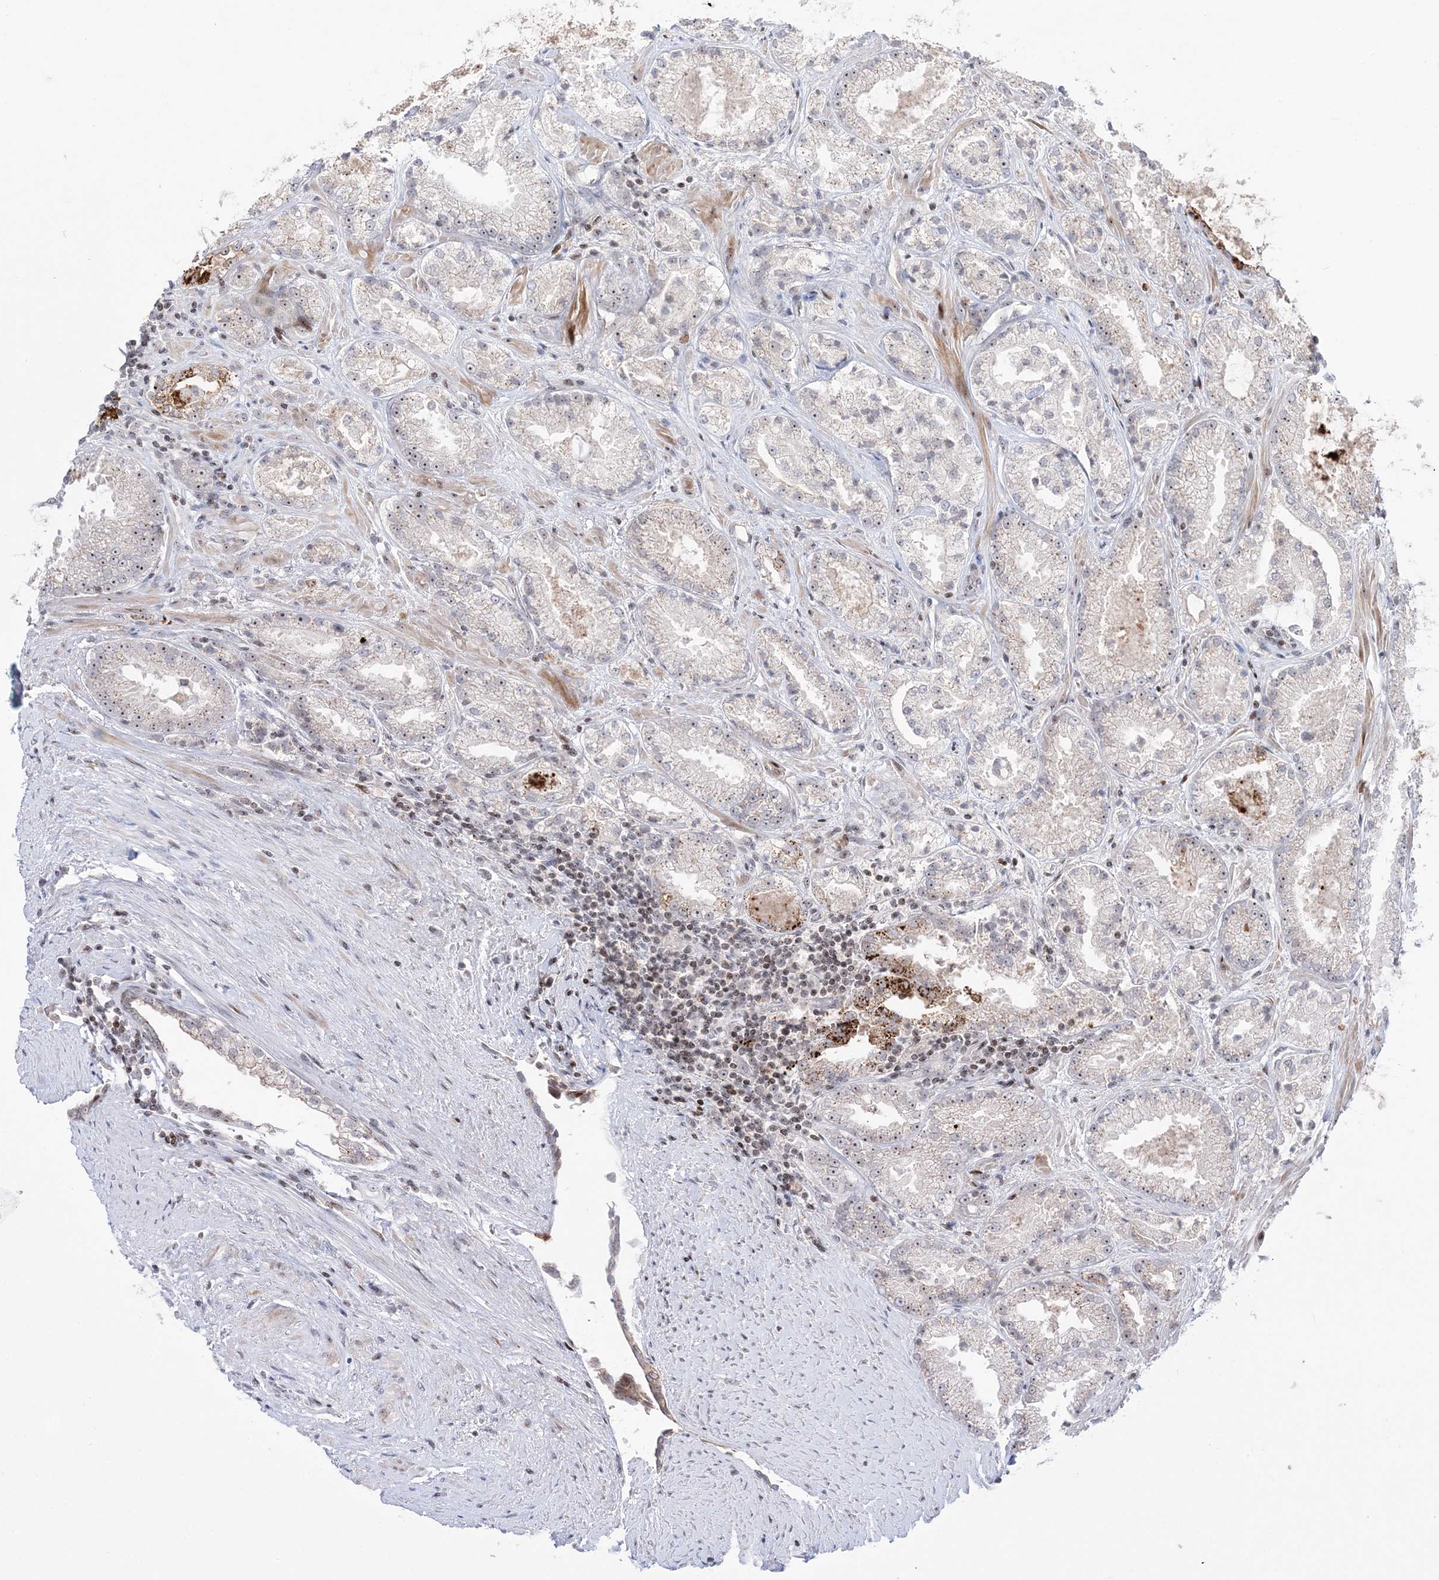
{"staining": {"intensity": "weak", "quantity": "<25%", "location": "nuclear"}, "tissue": "prostate cancer", "cell_type": "Tumor cells", "image_type": "cancer", "snomed": [{"axis": "morphology", "description": "Adenocarcinoma, High grade"}, {"axis": "topography", "description": "Prostate"}], "caption": "Tumor cells are negative for brown protein staining in adenocarcinoma (high-grade) (prostate). (Stains: DAB (3,3'-diaminobenzidine) immunohistochemistry with hematoxylin counter stain, Microscopy: brightfield microscopy at high magnification).", "gene": "SH3BP4", "patient": {"sex": "male", "age": 73}}